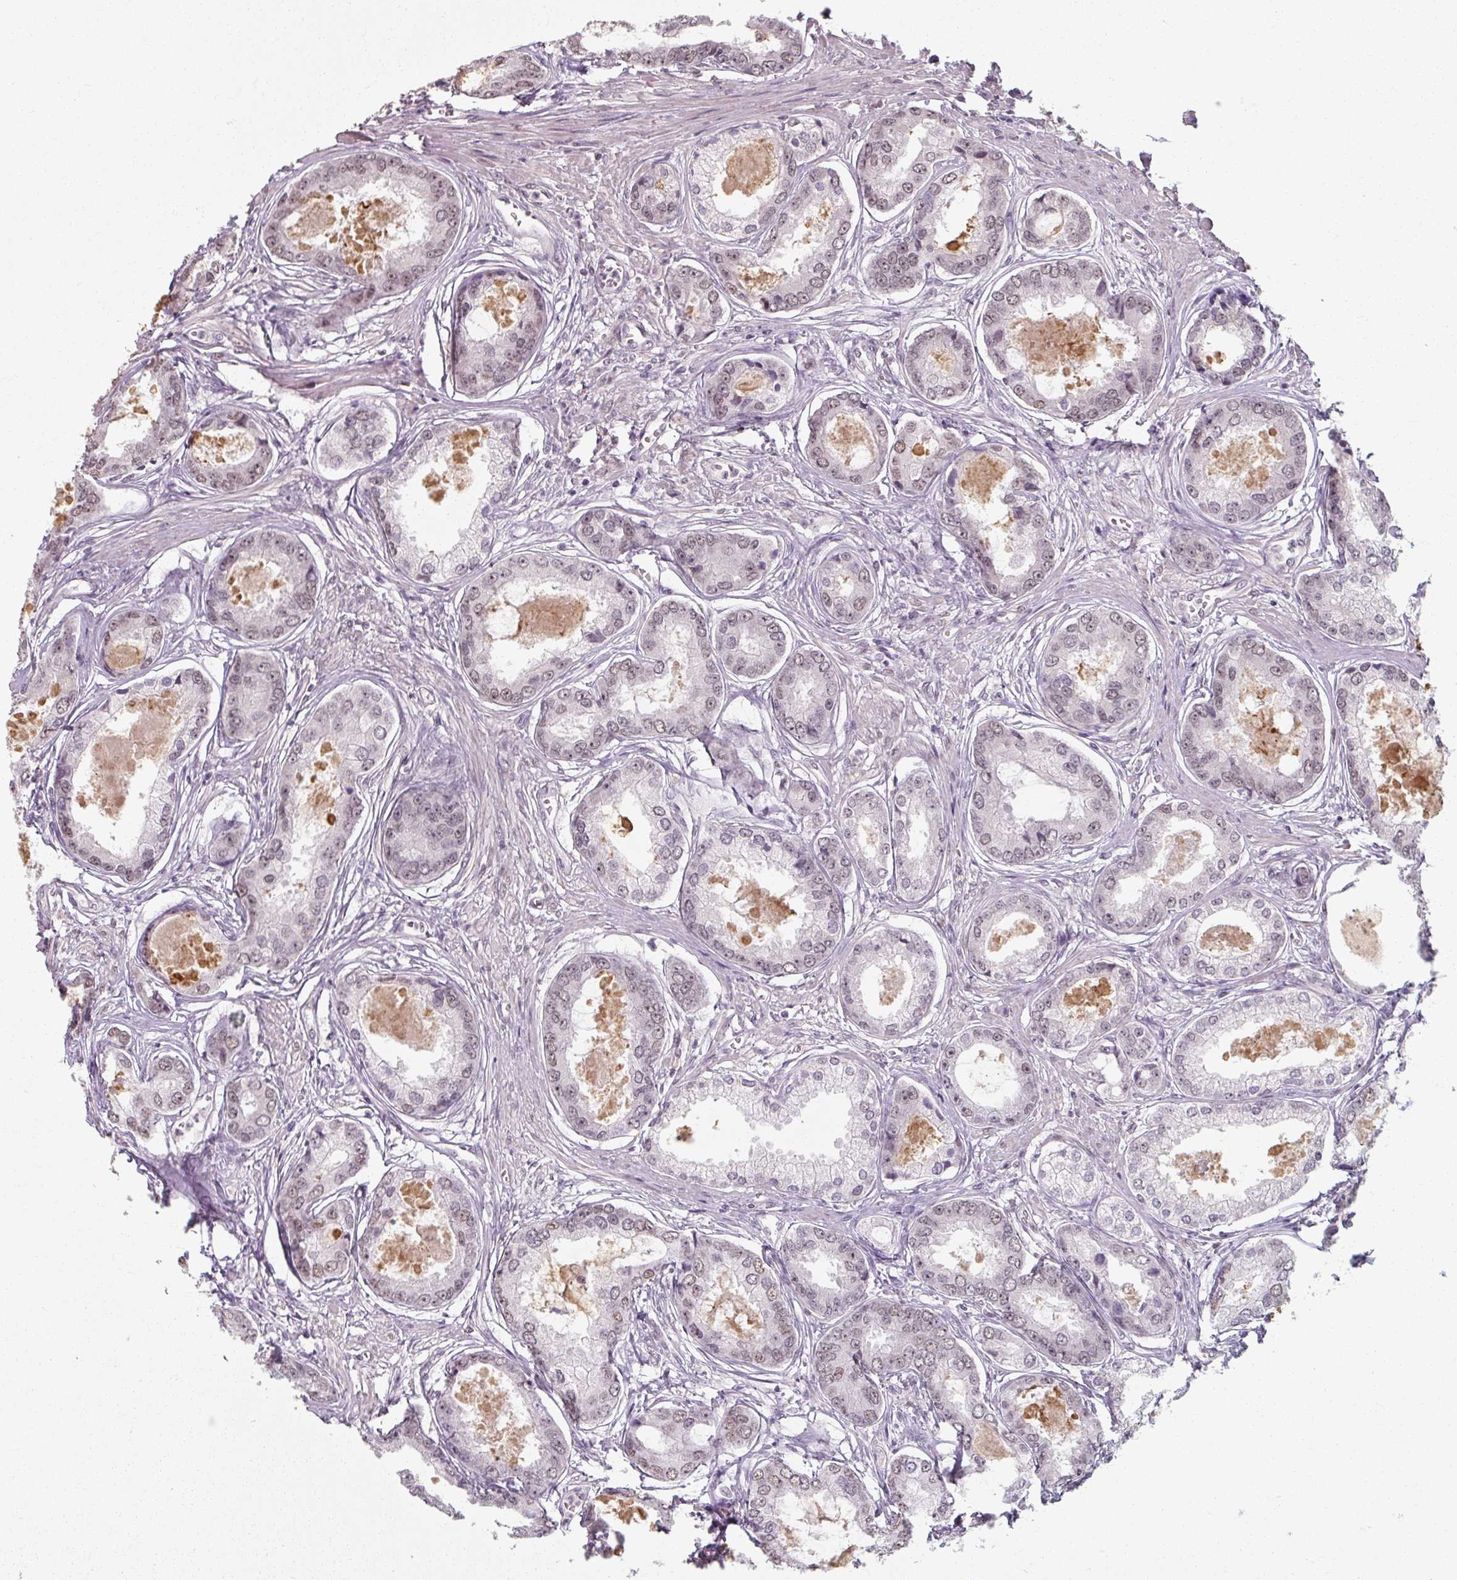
{"staining": {"intensity": "weak", "quantity": "<25%", "location": "nuclear"}, "tissue": "prostate cancer", "cell_type": "Tumor cells", "image_type": "cancer", "snomed": [{"axis": "morphology", "description": "Adenocarcinoma, Low grade"}, {"axis": "topography", "description": "Prostate"}], "caption": "An immunohistochemistry image of prostate adenocarcinoma (low-grade) is shown. There is no staining in tumor cells of prostate adenocarcinoma (low-grade).", "gene": "ZFTRAF1", "patient": {"sex": "male", "age": 68}}